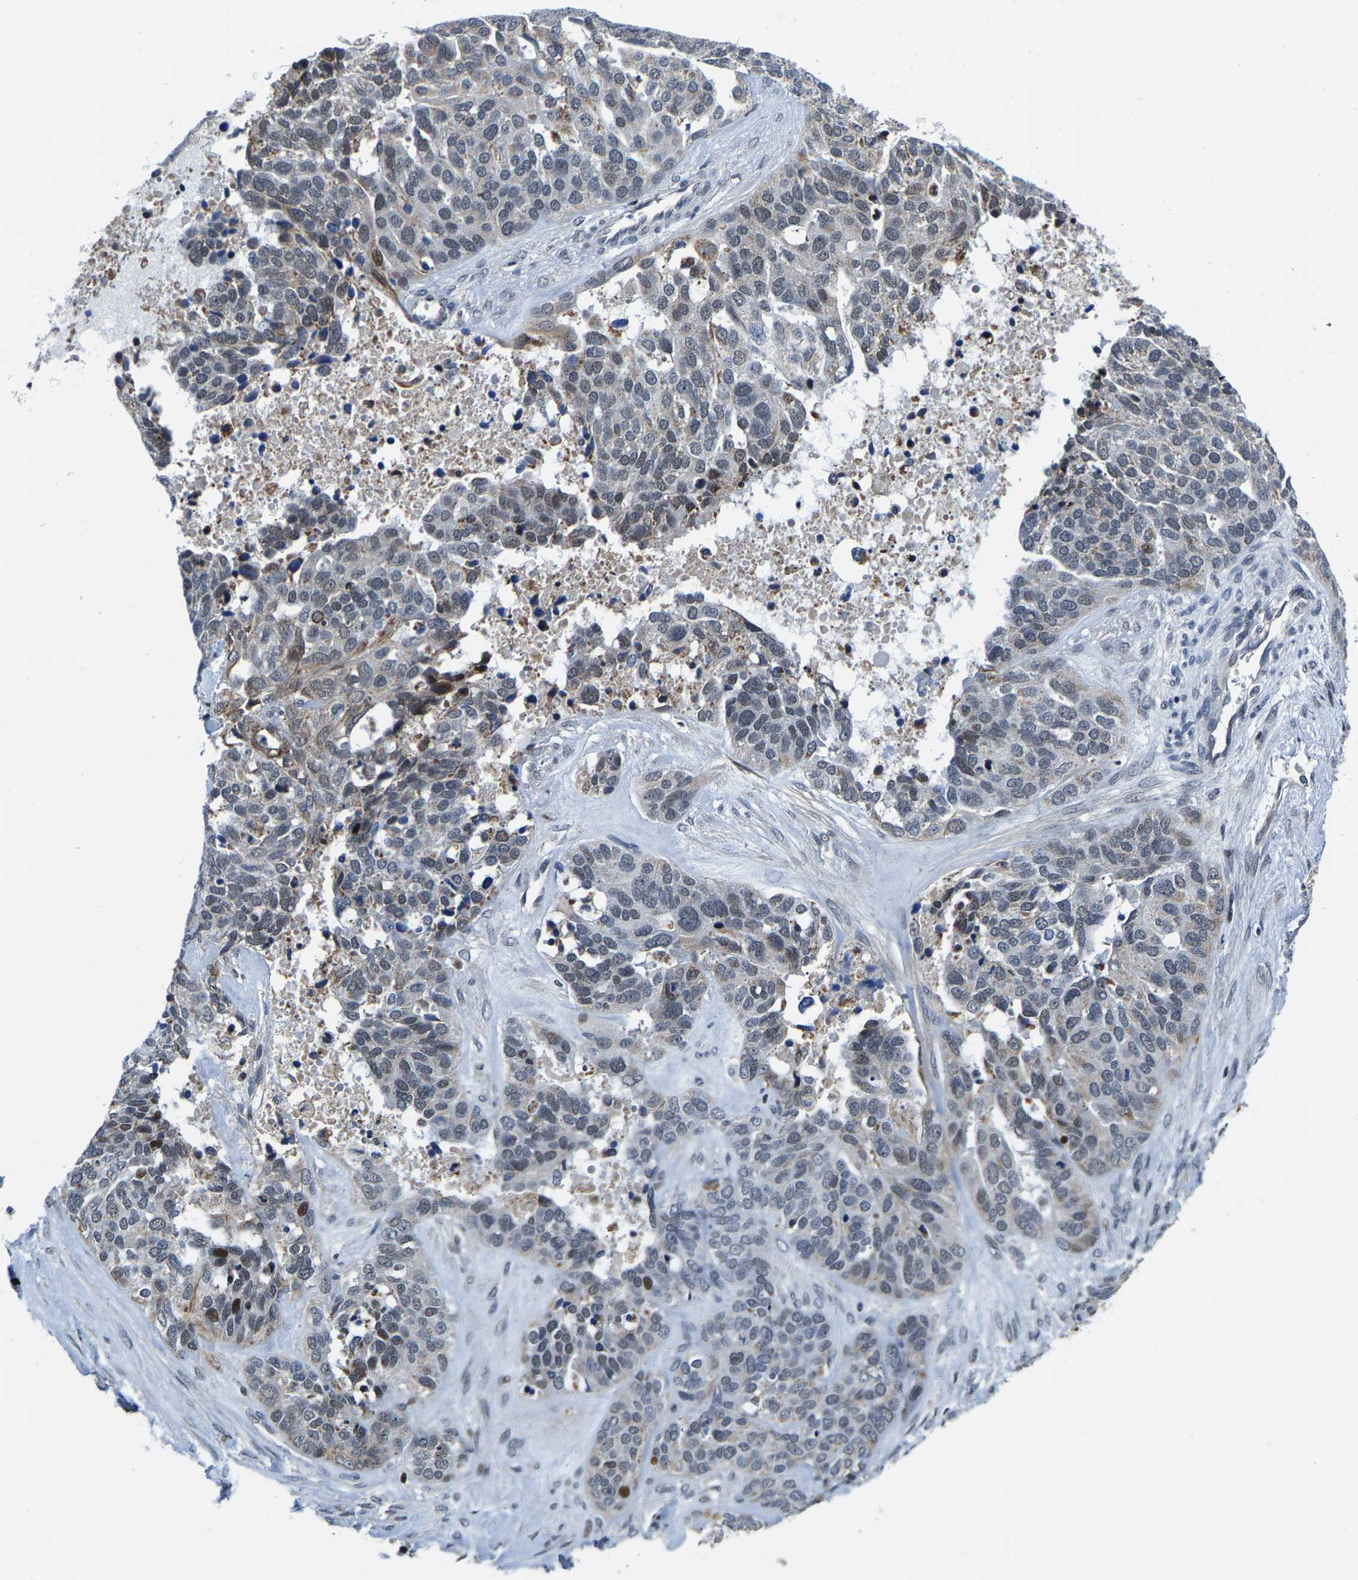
{"staining": {"intensity": "moderate", "quantity": "<25%", "location": "nuclear"}, "tissue": "ovarian cancer", "cell_type": "Tumor cells", "image_type": "cancer", "snomed": [{"axis": "morphology", "description": "Cystadenocarcinoma, serous, NOS"}, {"axis": "topography", "description": "Ovary"}], "caption": "Ovarian cancer tissue exhibits moderate nuclear positivity in approximately <25% of tumor cells", "gene": "GTPBP10", "patient": {"sex": "female", "age": 44}}